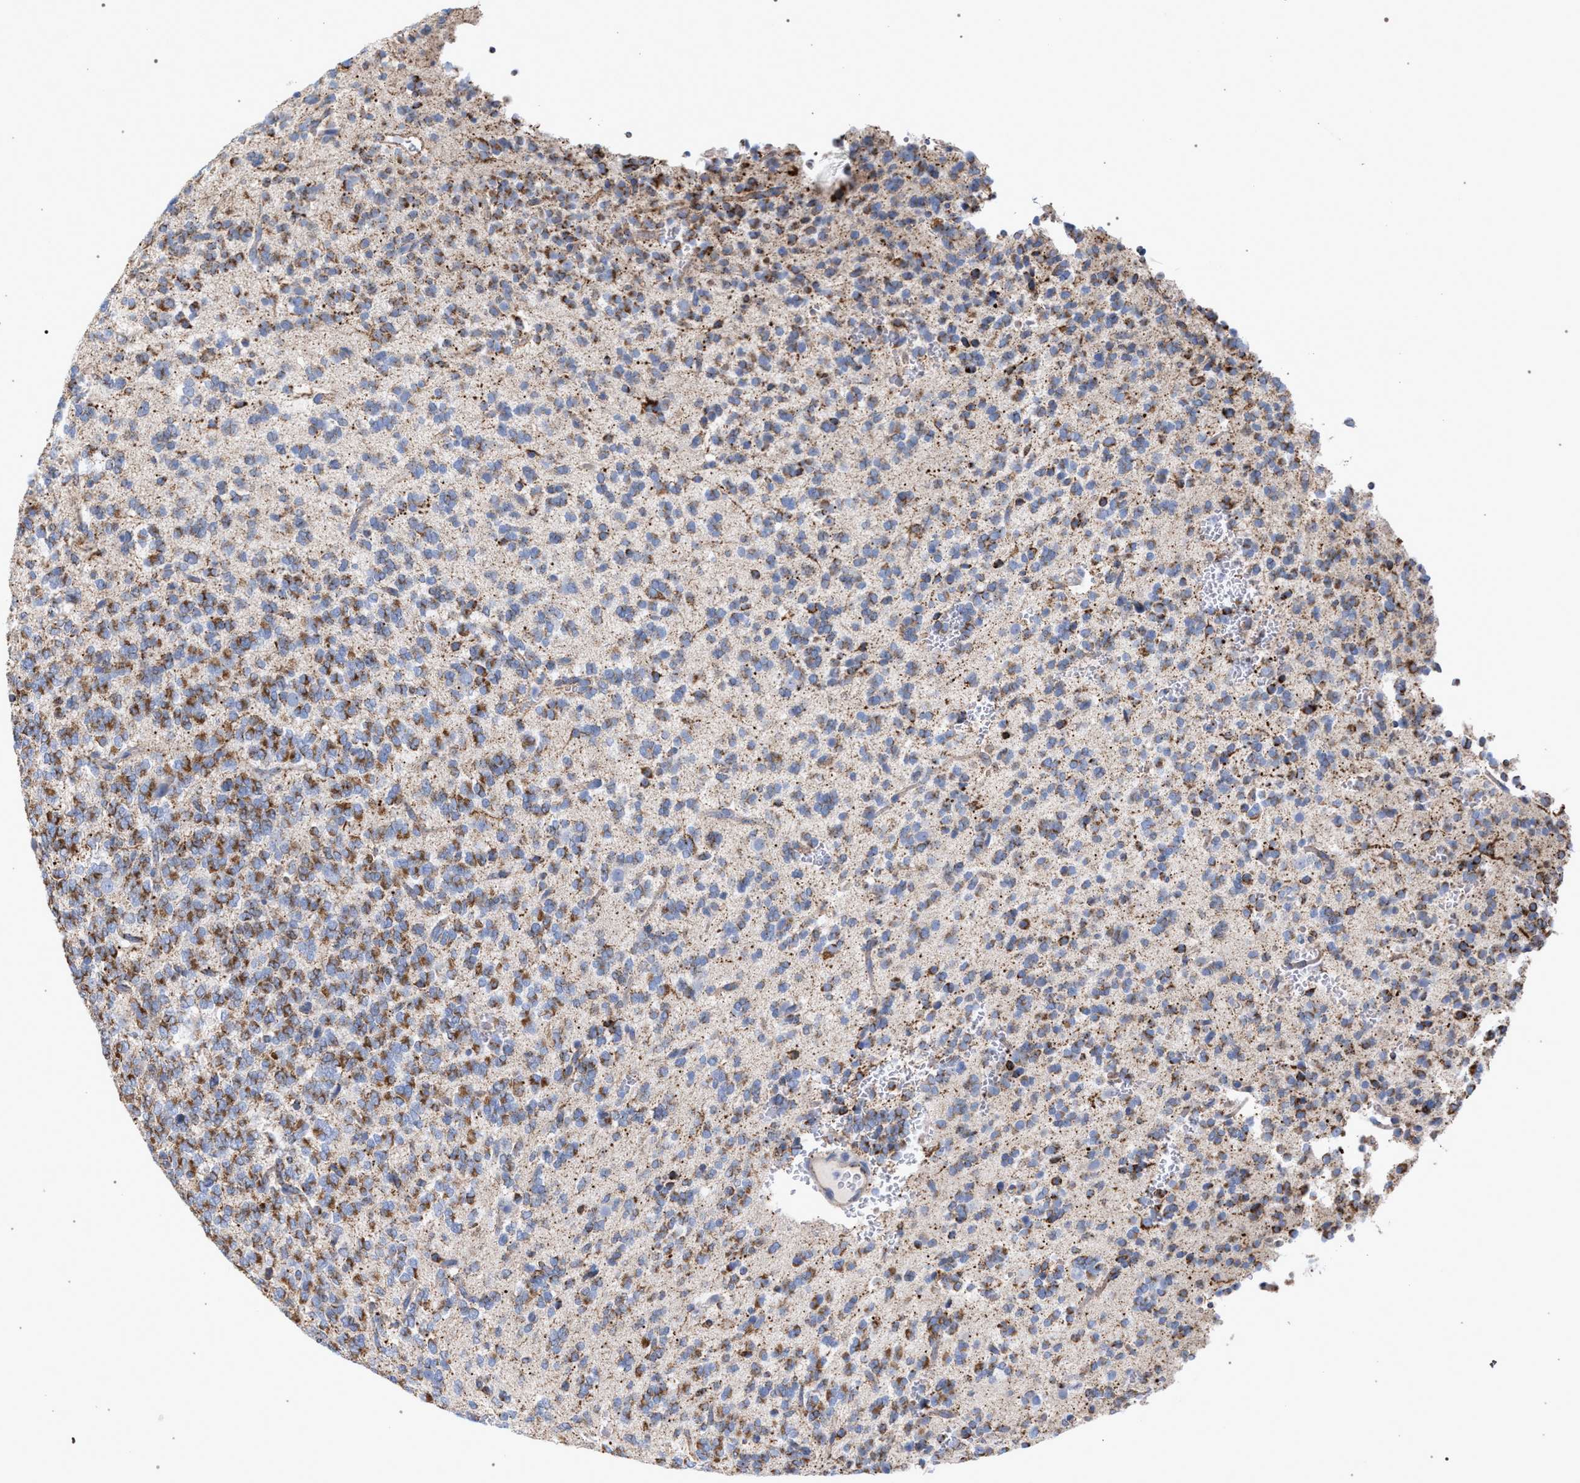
{"staining": {"intensity": "moderate", "quantity": ">75%", "location": "cytoplasmic/membranous"}, "tissue": "glioma", "cell_type": "Tumor cells", "image_type": "cancer", "snomed": [{"axis": "morphology", "description": "Glioma, malignant, Low grade"}, {"axis": "topography", "description": "Brain"}], "caption": "Immunohistochemistry (IHC) micrograph of human low-grade glioma (malignant) stained for a protein (brown), which reveals medium levels of moderate cytoplasmic/membranous staining in about >75% of tumor cells.", "gene": "ECI2", "patient": {"sex": "male", "age": 38}}